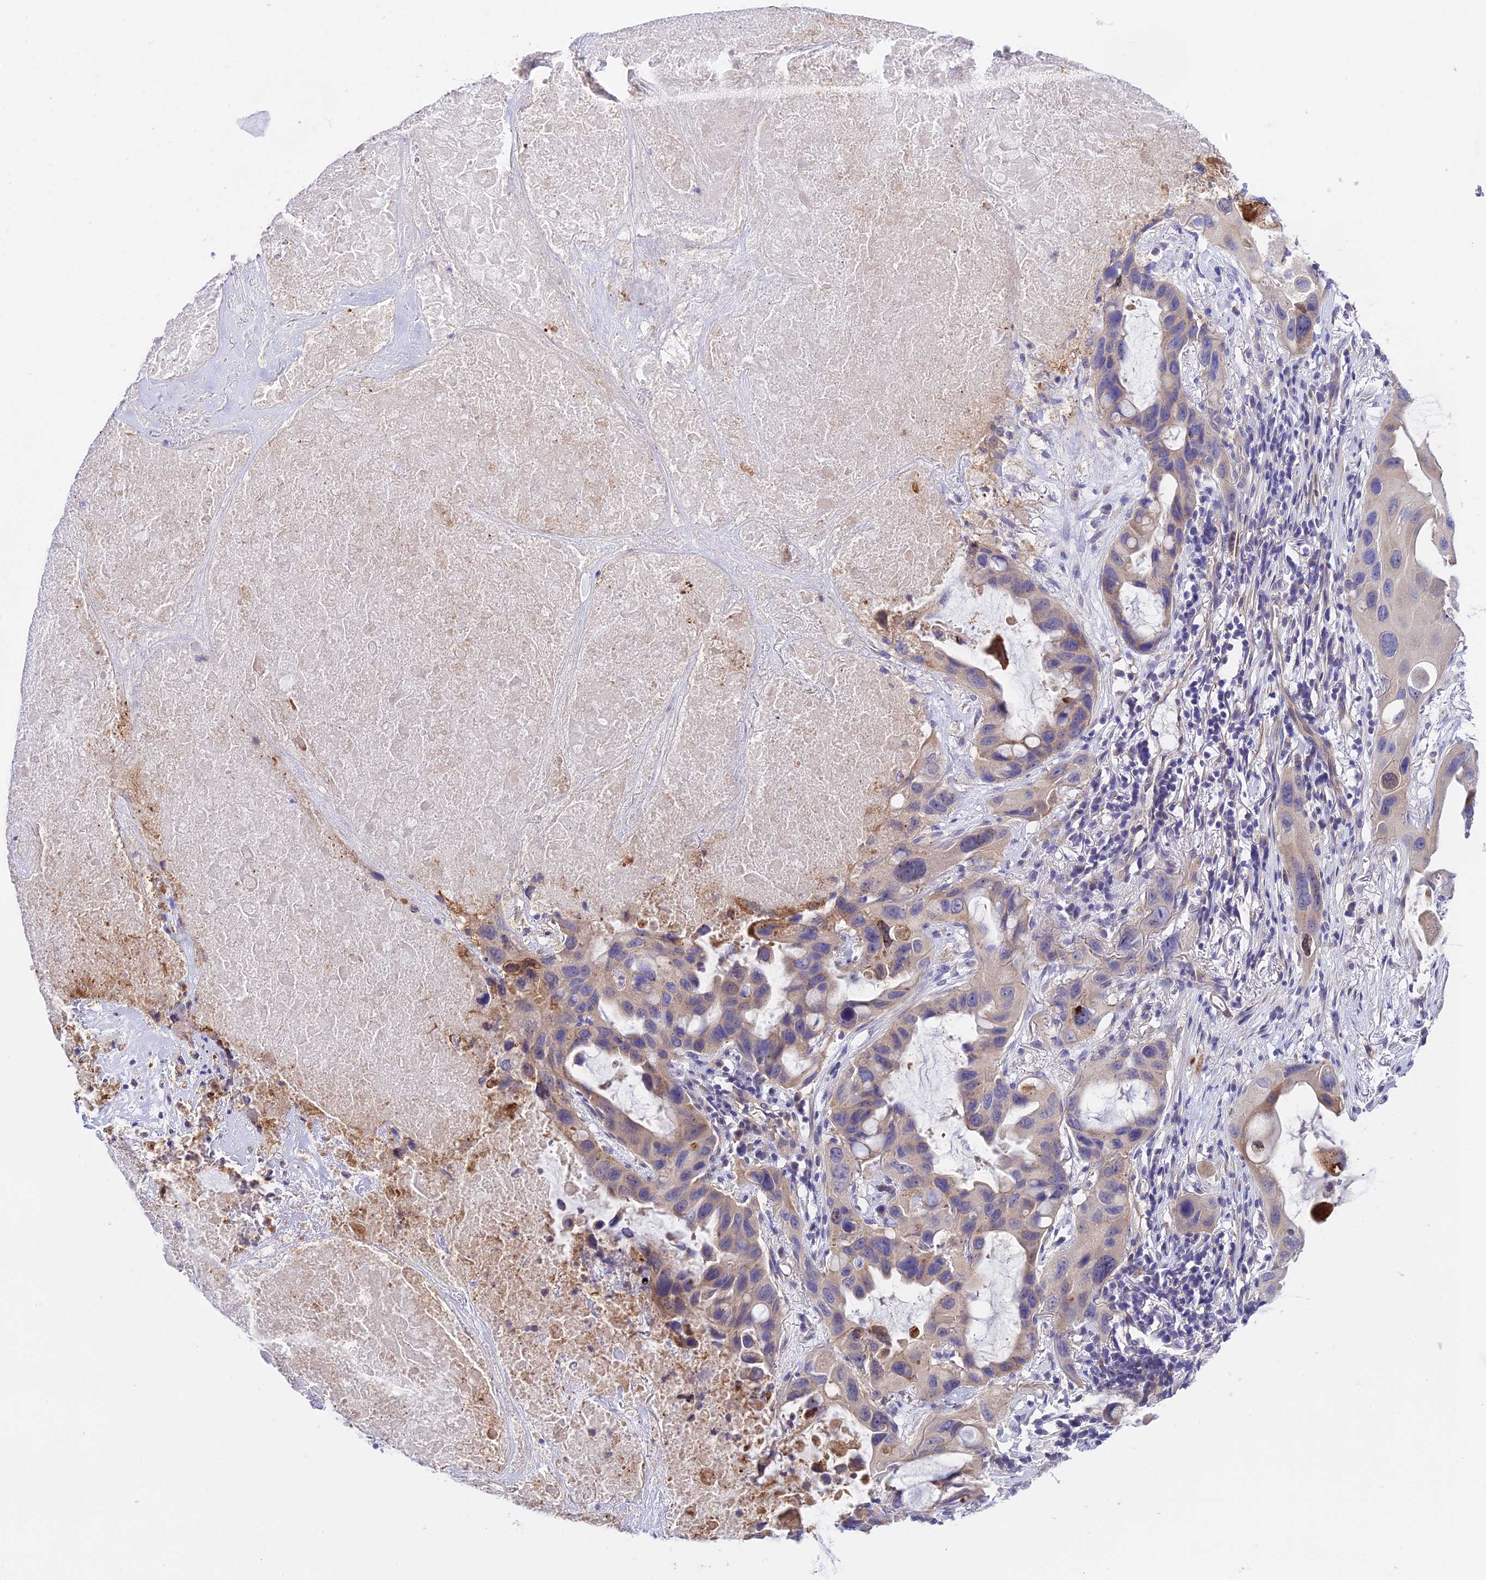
{"staining": {"intensity": "weak", "quantity": "25%-75%", "location": "cytoplasmic/membranous"}, "tissue": "lung cancer", "cell_type": "Tumor cells", "image_type": "cancer", "snomed": [{"axis": "morphology", "description": "Squamous cell carcinoma, NOS"}, {"axis": "topography", "description": "Lung"}], "caption": "The immunohistochemical stain labels weak cytoplasmic/membranous staining in tumor cells of lung squamous cell carcinoma tissue.", "gene": "TRIM43B", "patient": {"sex": "female", "age": 73}}